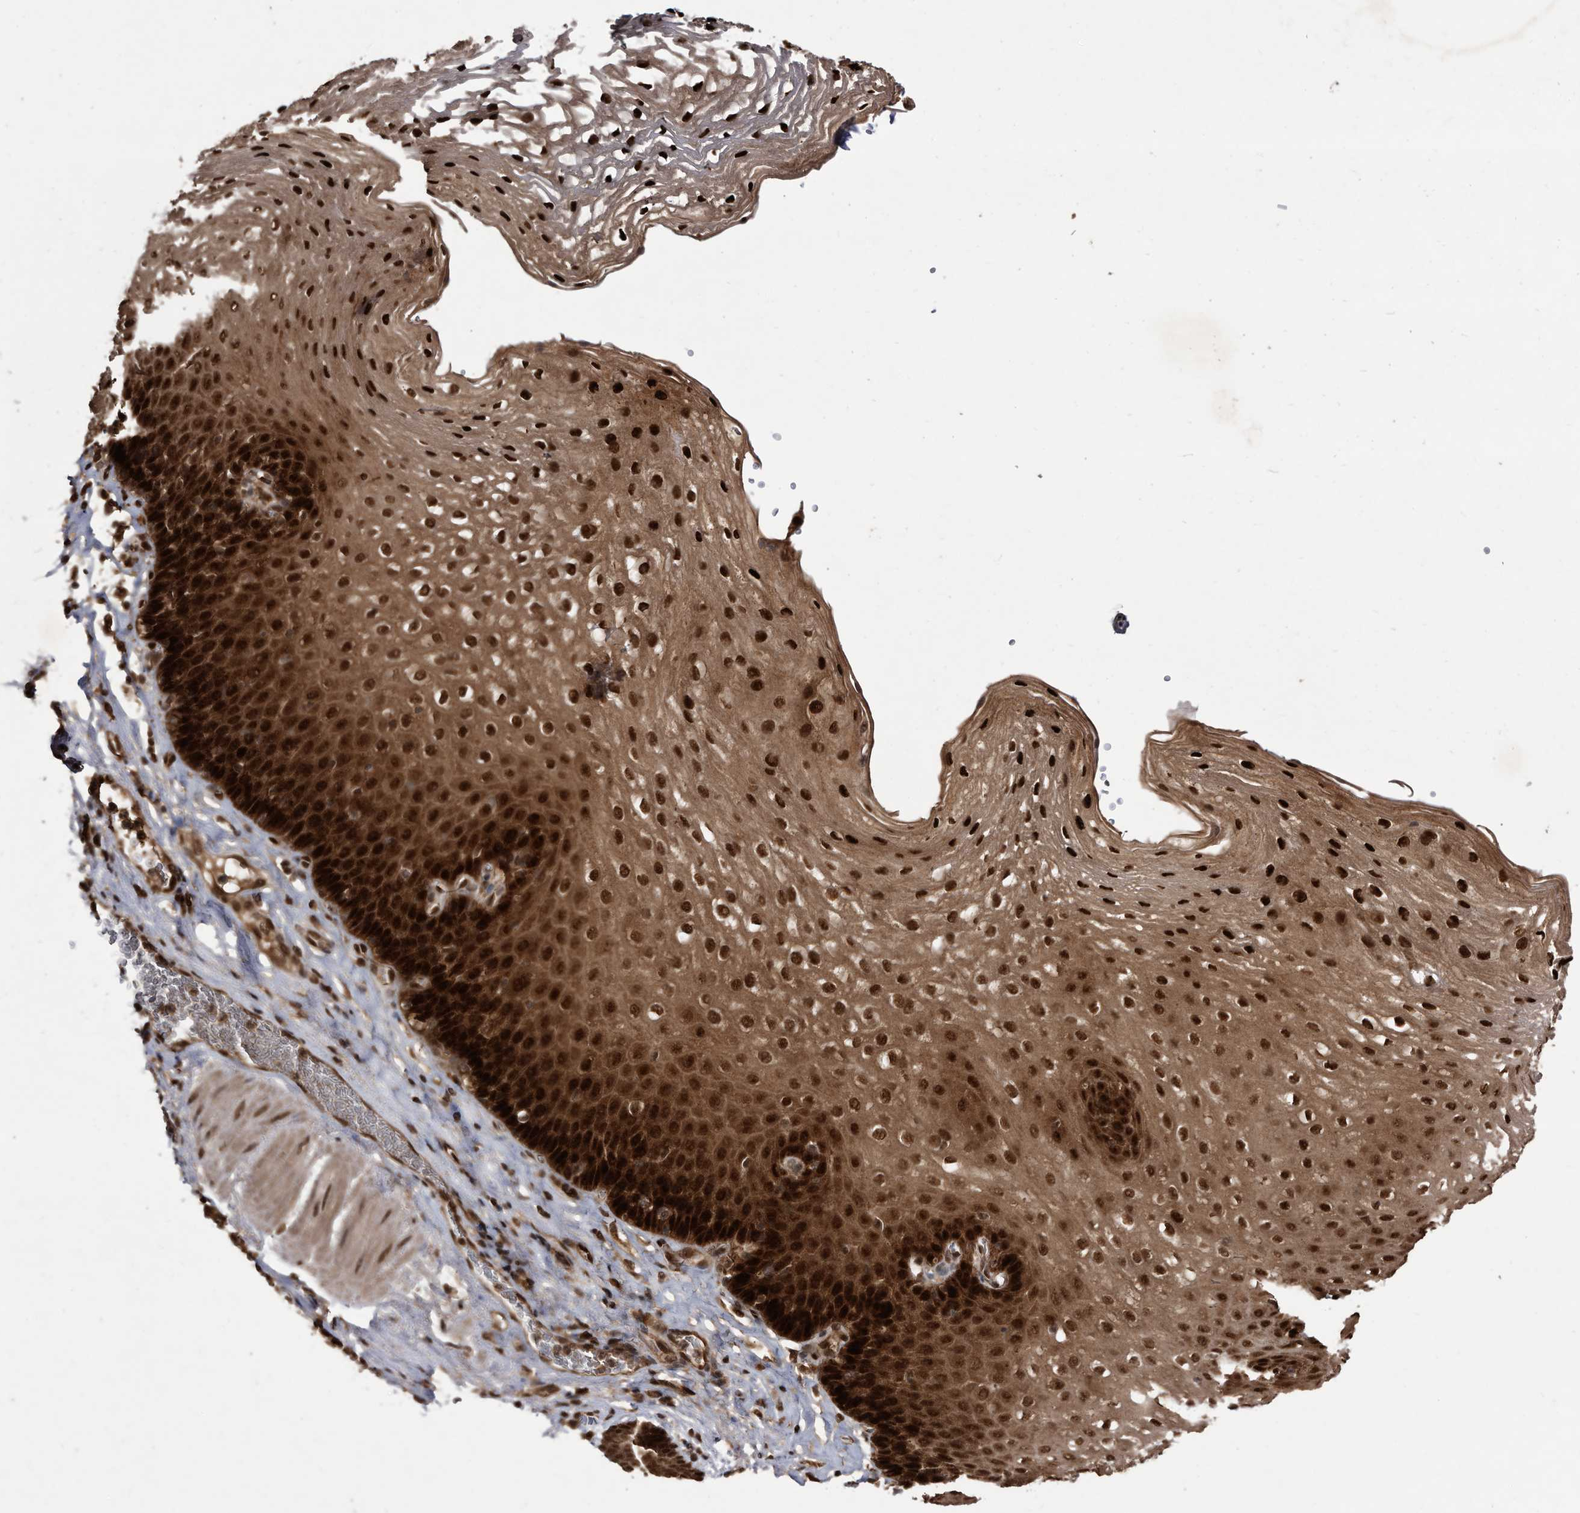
{"staining": {"intensity": "strong", "quantity": ">75%", "location": "cytoplasmic/membranous,nuclear"}, "tissue": "esophagus", "cell_type": "Squamous epithelial cells", "image_type": "normal", "snomed": [{"axis": "morphology", "description": "Normal tissue, NOS"}, {"axis": "topography", "description": "Esophagus"}], "caption": "Unremarkable esophagus shows strong cytoplasmic/membranous,nuclear expression in approximately >75% of squamous epithelial cells, visualized by immunohistochemistry. (brown staining indicates protein expression, while blue staining denotes nuclei).", "gene": "RAD23B", "patient": {"sex": "female", "age": 66}}